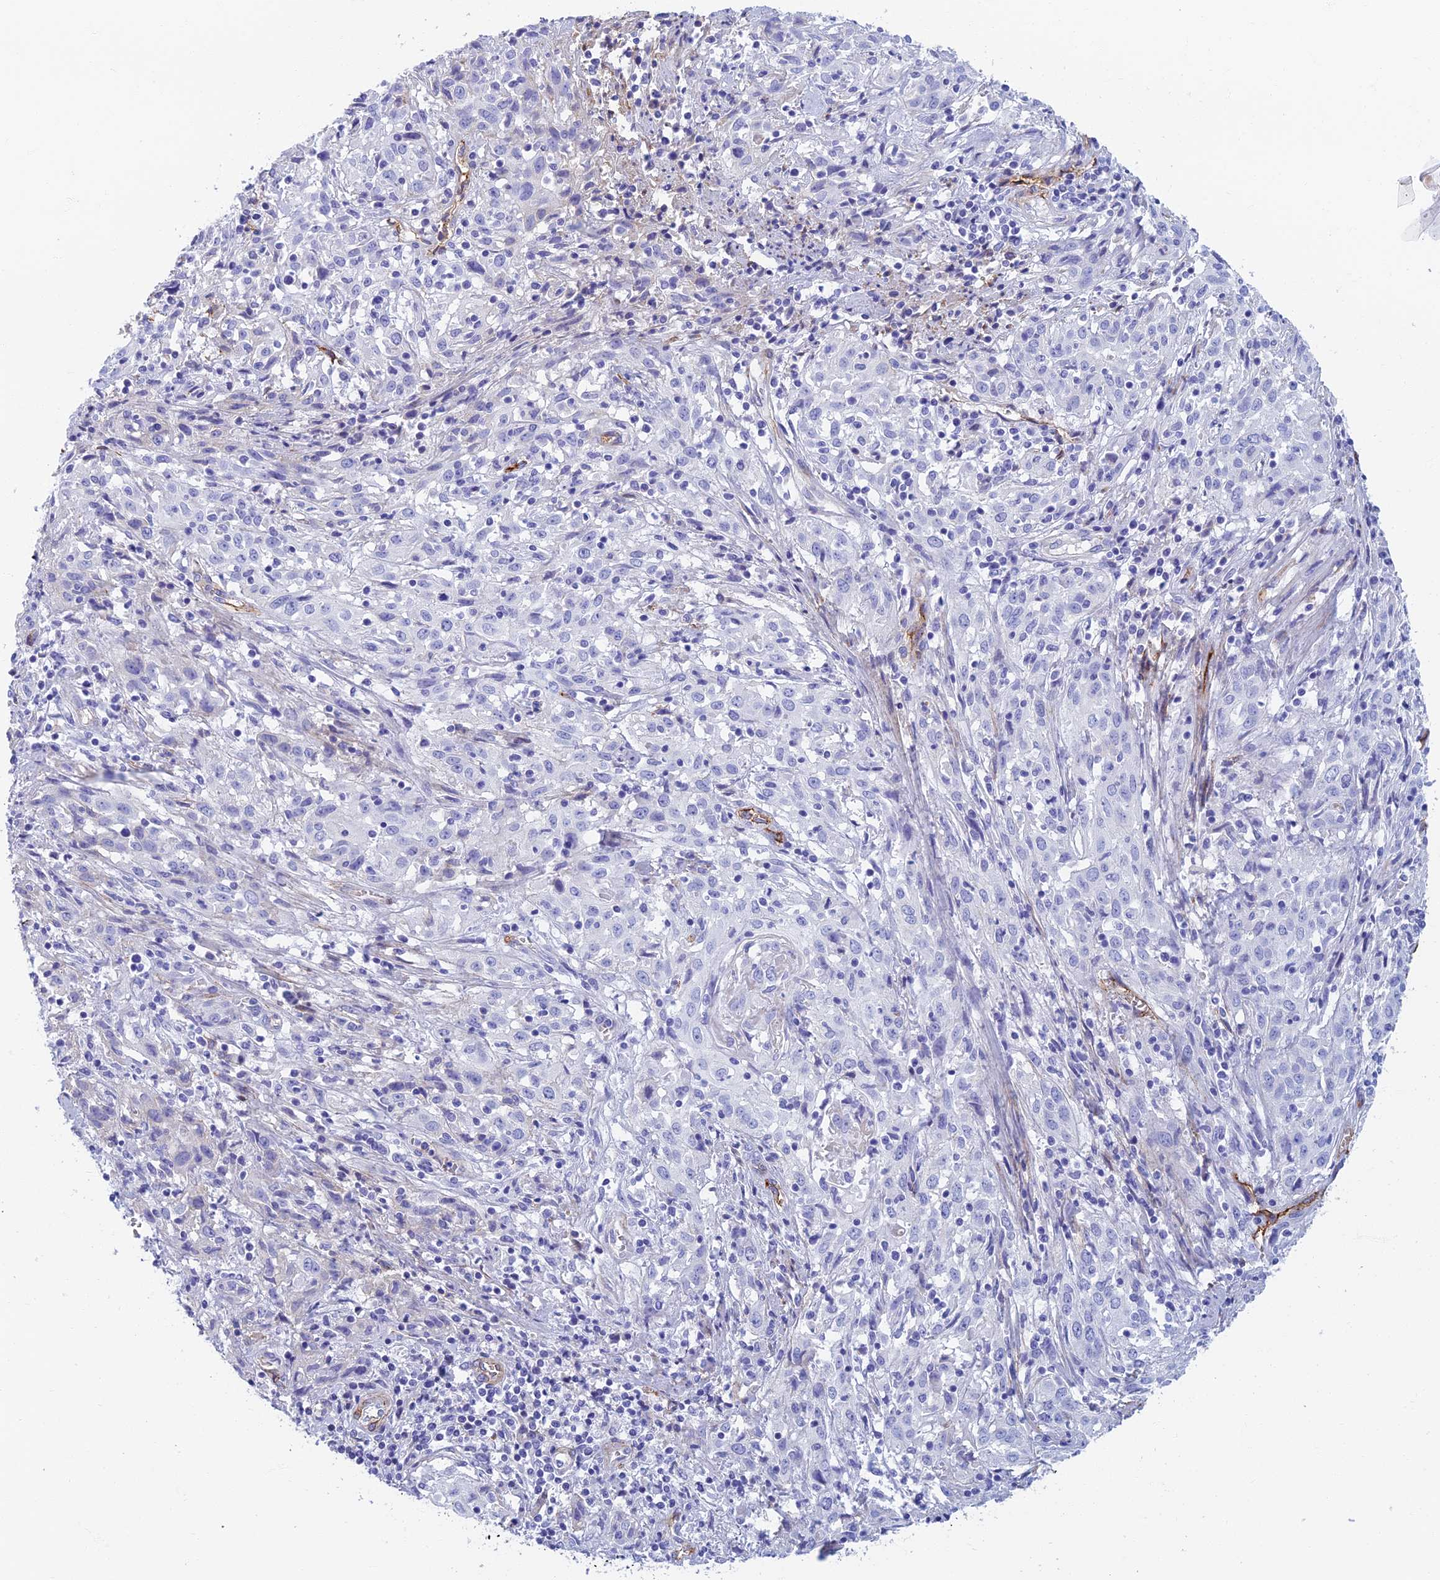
{"staining": {"intensity": "negative", "quantity": "none", "location": "none"}, "tissue": "cervical cancer", "cell_type": "Tumor cells", "image_type": "cancer", "snomed": [{"axis": "morphology", "description": "Squamous cell carcinoma, NOS"}, {"axis": "topography", "description": "Cervix"}], "caption": "A high-resolution histopathology image shows immunohistochemistry staining of cervical squamous cell carcinoma, which exhibits no significant positivity in tumor cells.", "gene": "ETFRF1", "patient": {"sex": "female", "age": 57}}